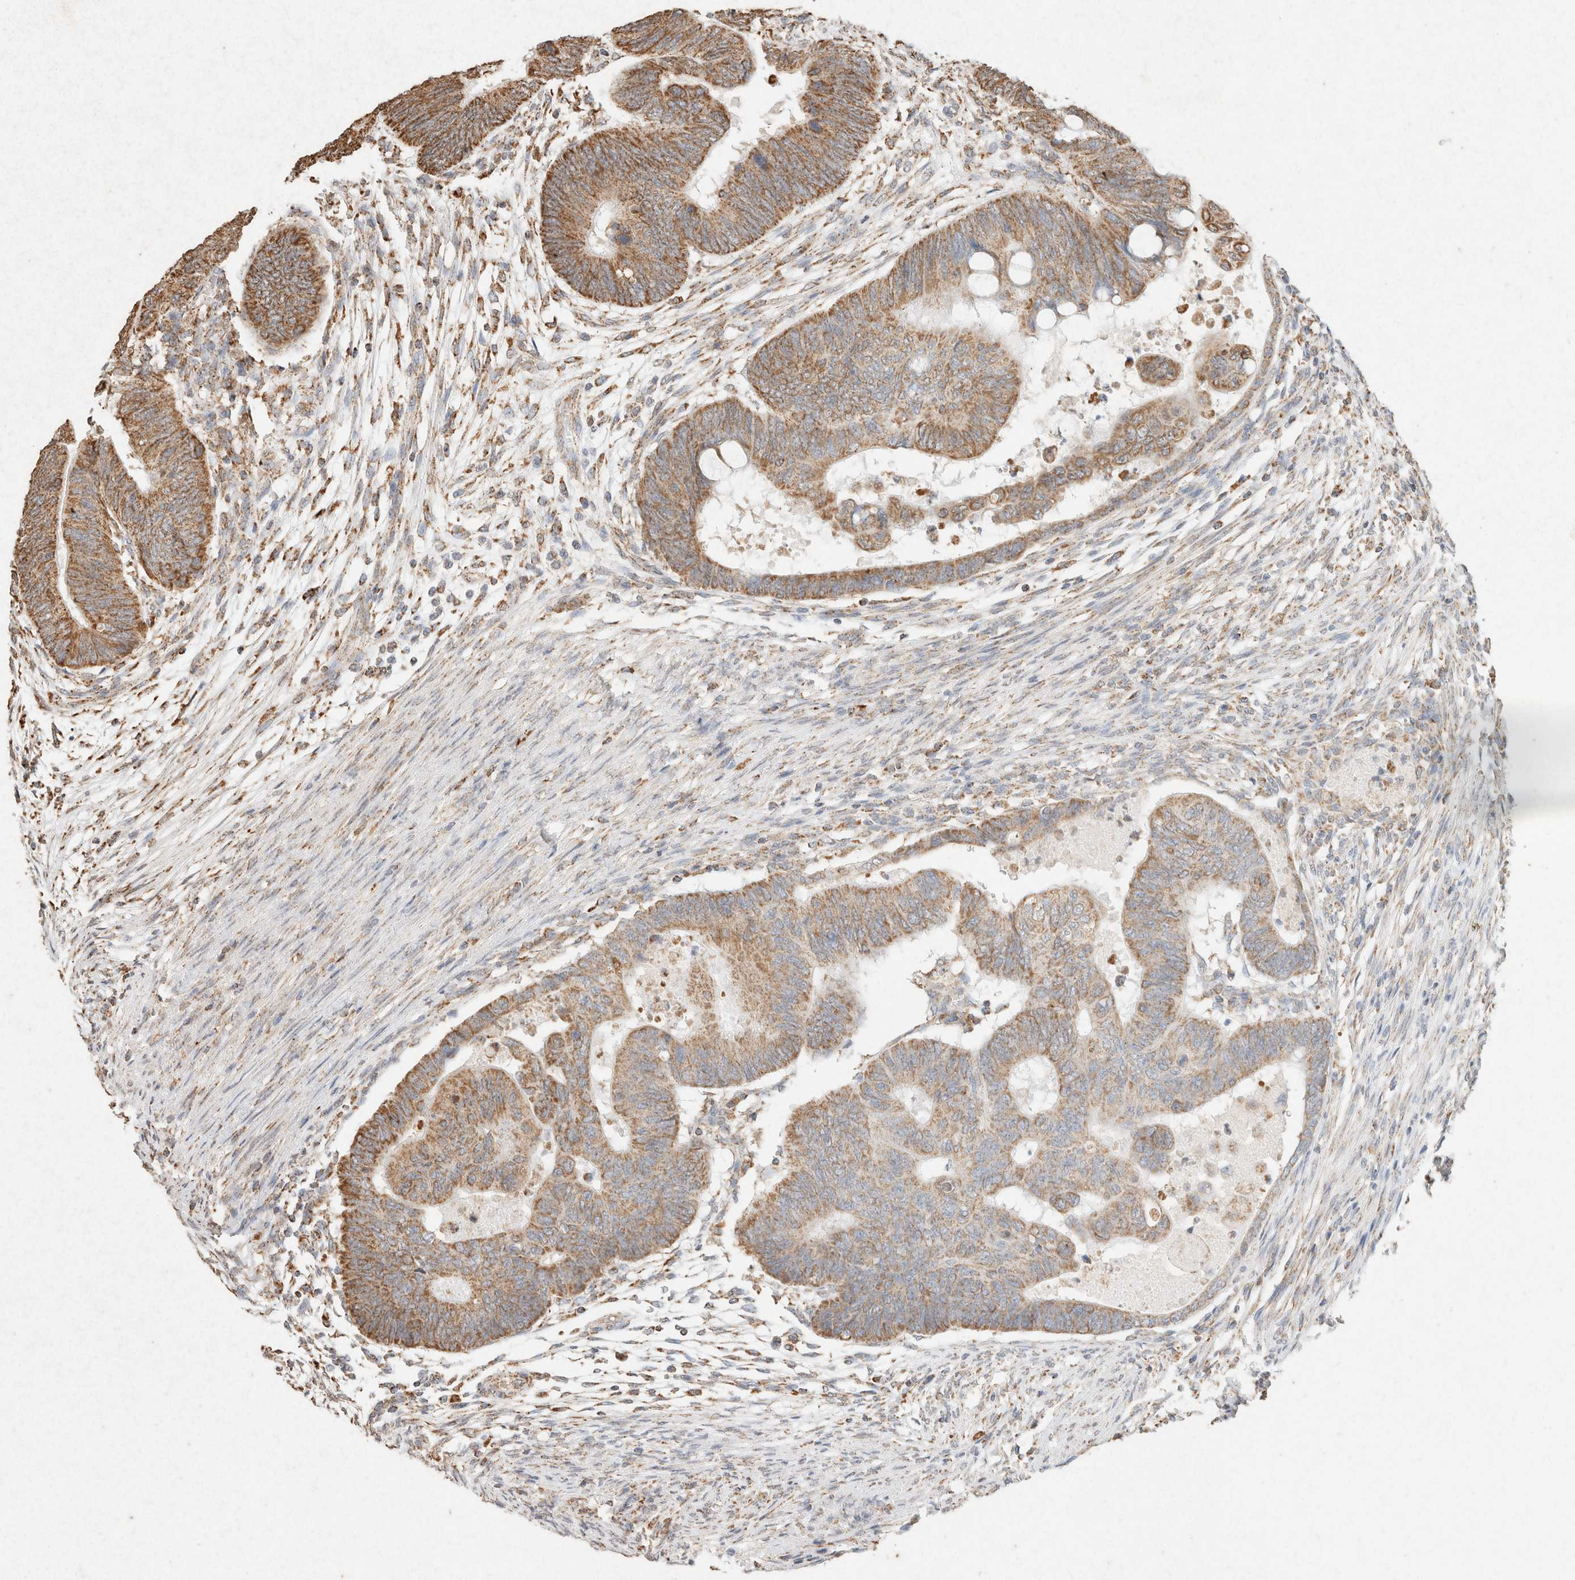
{"staining": {"intensity": "moderate", "quantity": ">75%", "location": "cytoplasmic/membranous"}, "tissue": "colorectal cancer", "cell_type": "Tumor cells", "image_type": "cancer", "snomed": [{"axis": "morphology", "description": "Normal tissue, NOS"}, {"axis": "morphology", "description": "Adenocarcinoma, NOS"}, {"axis": "topography", "description": "Rectum"}, {"axis": "topography", "description": "Peripheral nerve tissue"}], "caption": "A medium amount of moderate cytoplasmic/membranous expression is appreciated in about >75% of tumor cells in adenocarcinoma (colorectal) tissue.", "gene": "SDC2", "patient": {"sex": "male", "age": 92}}